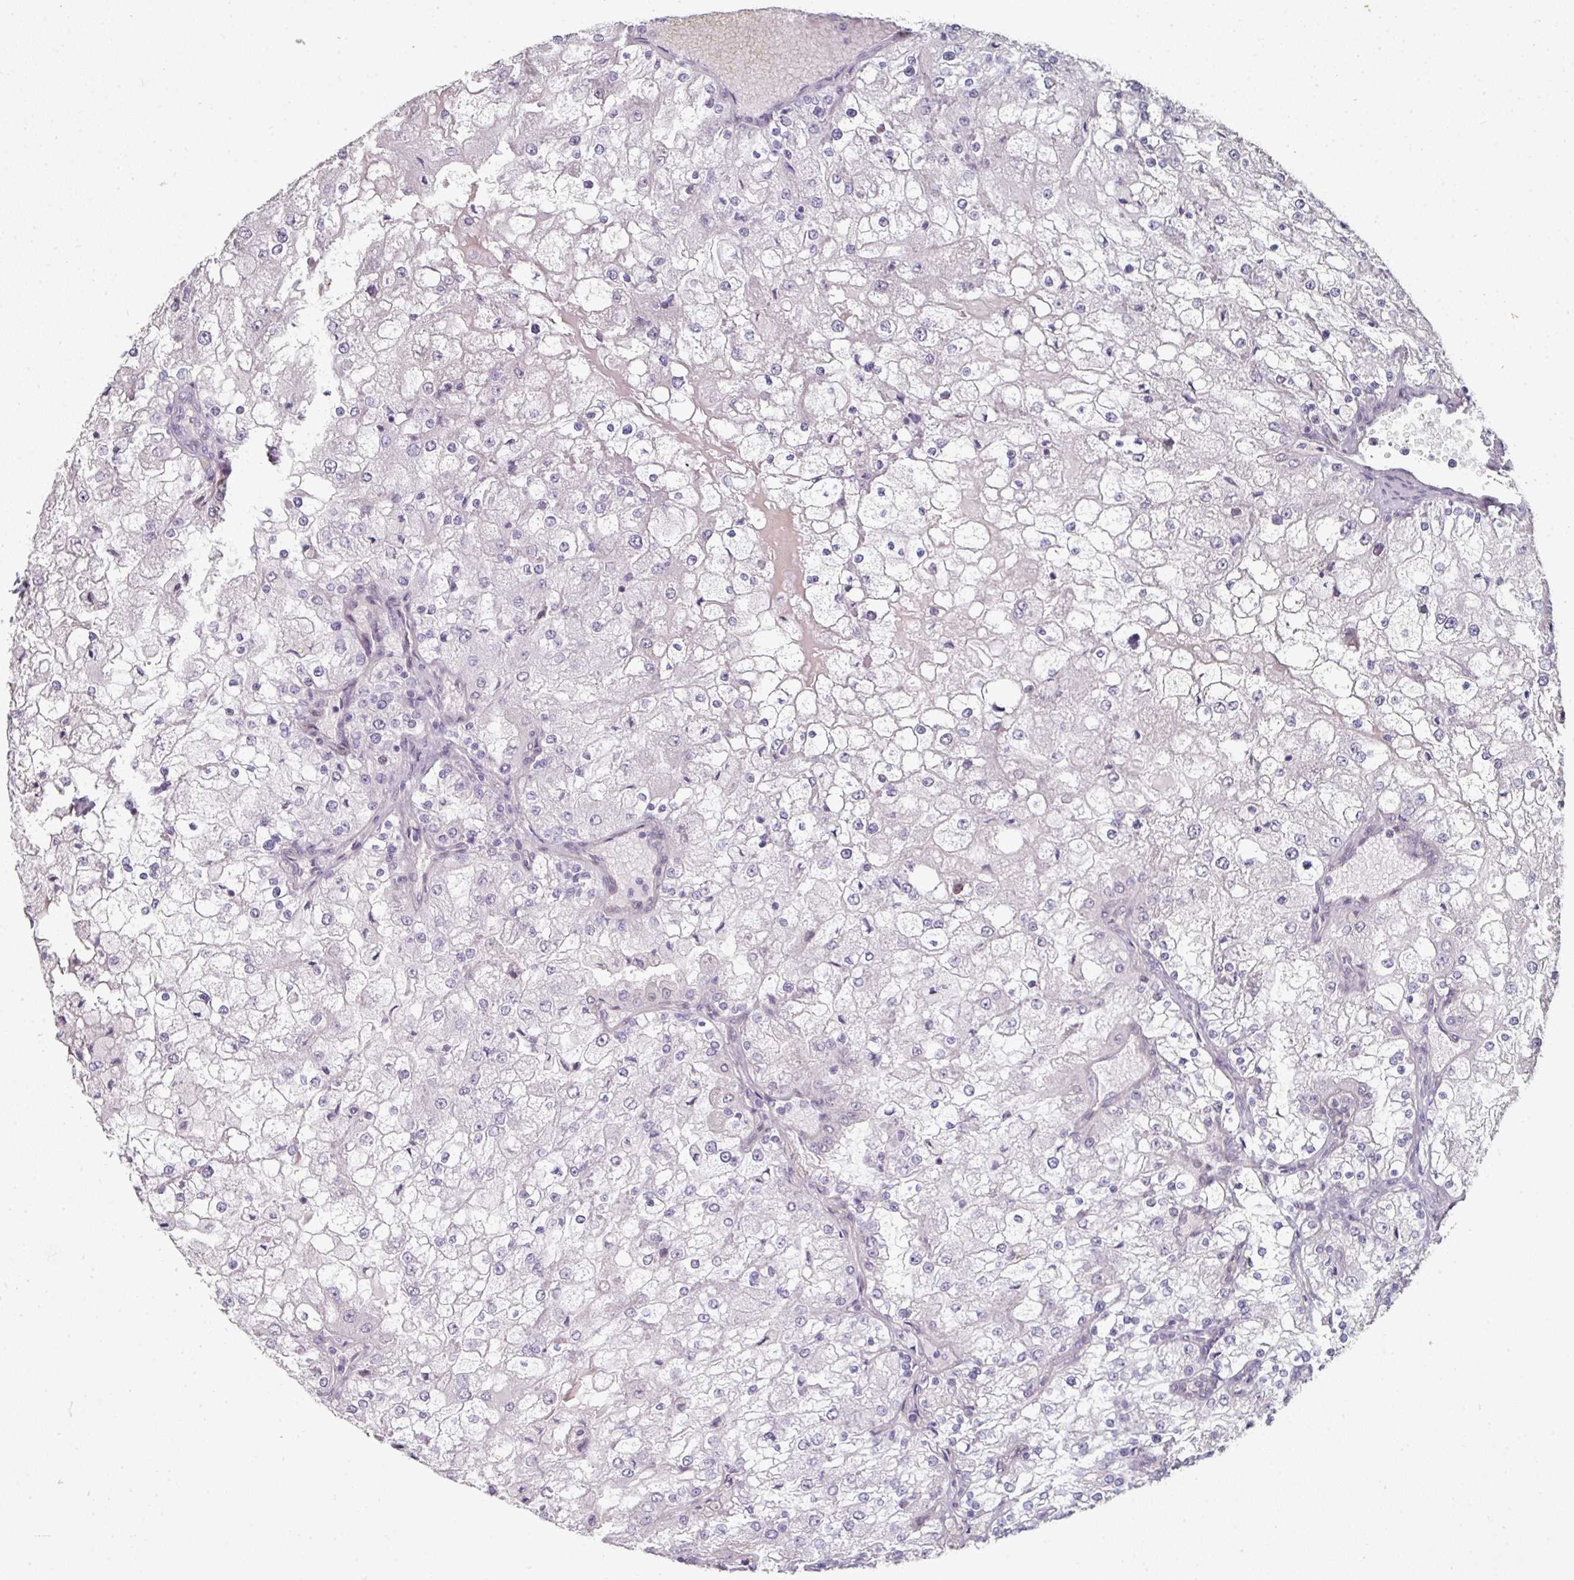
{"staining": {"intensity": "negative", "quantity": "none", "location": "none"}, "tissue": "renal cancer", "cell_type": "Tumor cells", "image_type": "cancer", "snomed": [{"axis": "morphology", "description": "Adenocarcinoma, NOS"}, {"axis": "topography", "description": "Kidney"}], "caption": "An image of renal adenocarcinoma stained for a protein exhibits no brown staining in tumor cells.", "gene": "TMCC1", "patient": {"sex": "female", "age": 74}}